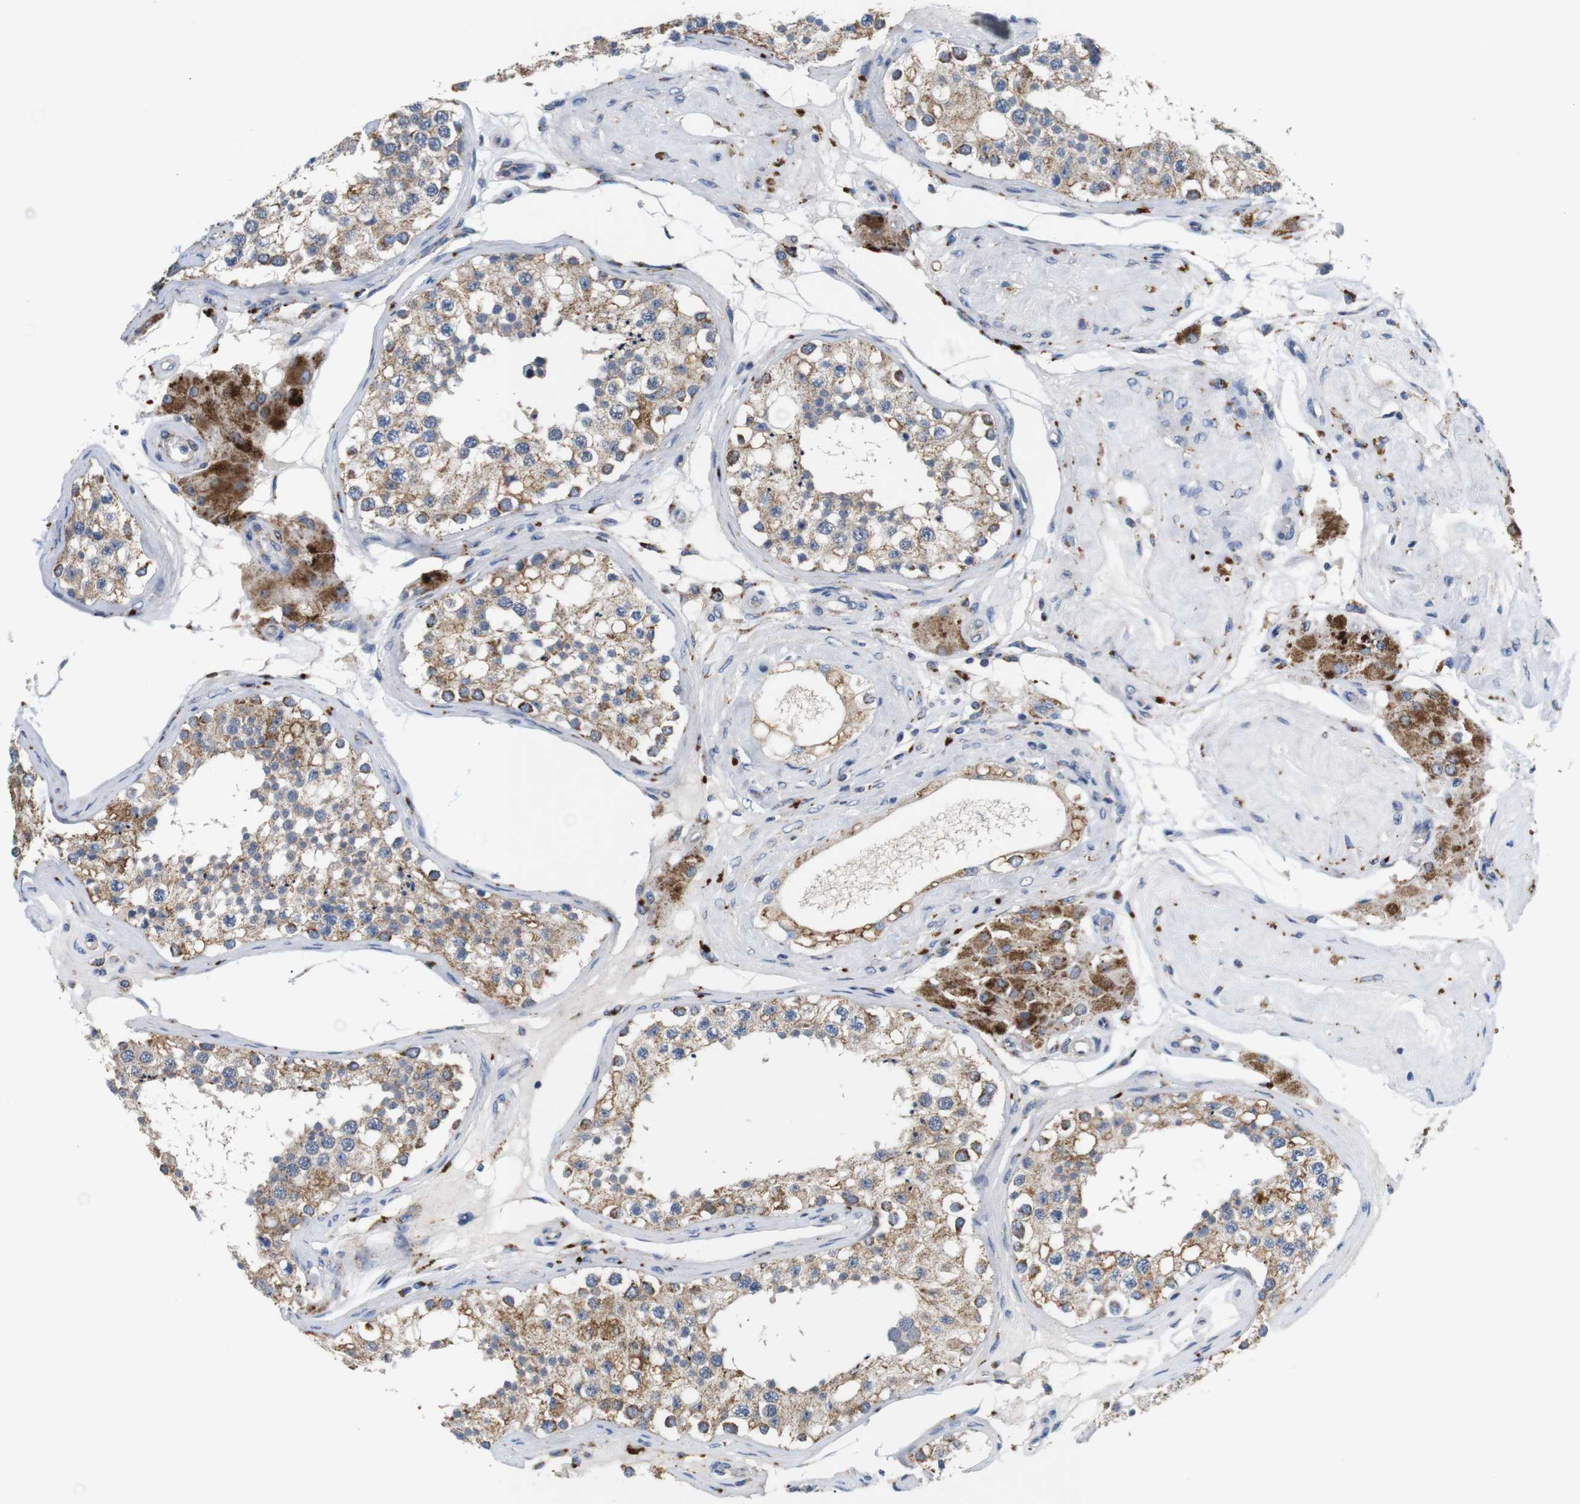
{"staining": {"intensity": "moderate", "quantity": ">75%", "location": "cytoplasmic/membranous"}, "tissue": "testis", "cell_type": "Cells in seminiferous ducts", "image_type": "normal", "snomed": [{"axis": "morphology", "description": "Normal tissue, NOS"}, {"axis": "topography", "description": "Testis"}], "caption": "Moderate cytoplasmic/membranous protein positivity is identified in about >75% of cells in seminiferous ducts in testis.", "gene": "F2RL1", "patient": {"sex": "male", "age": 68}}